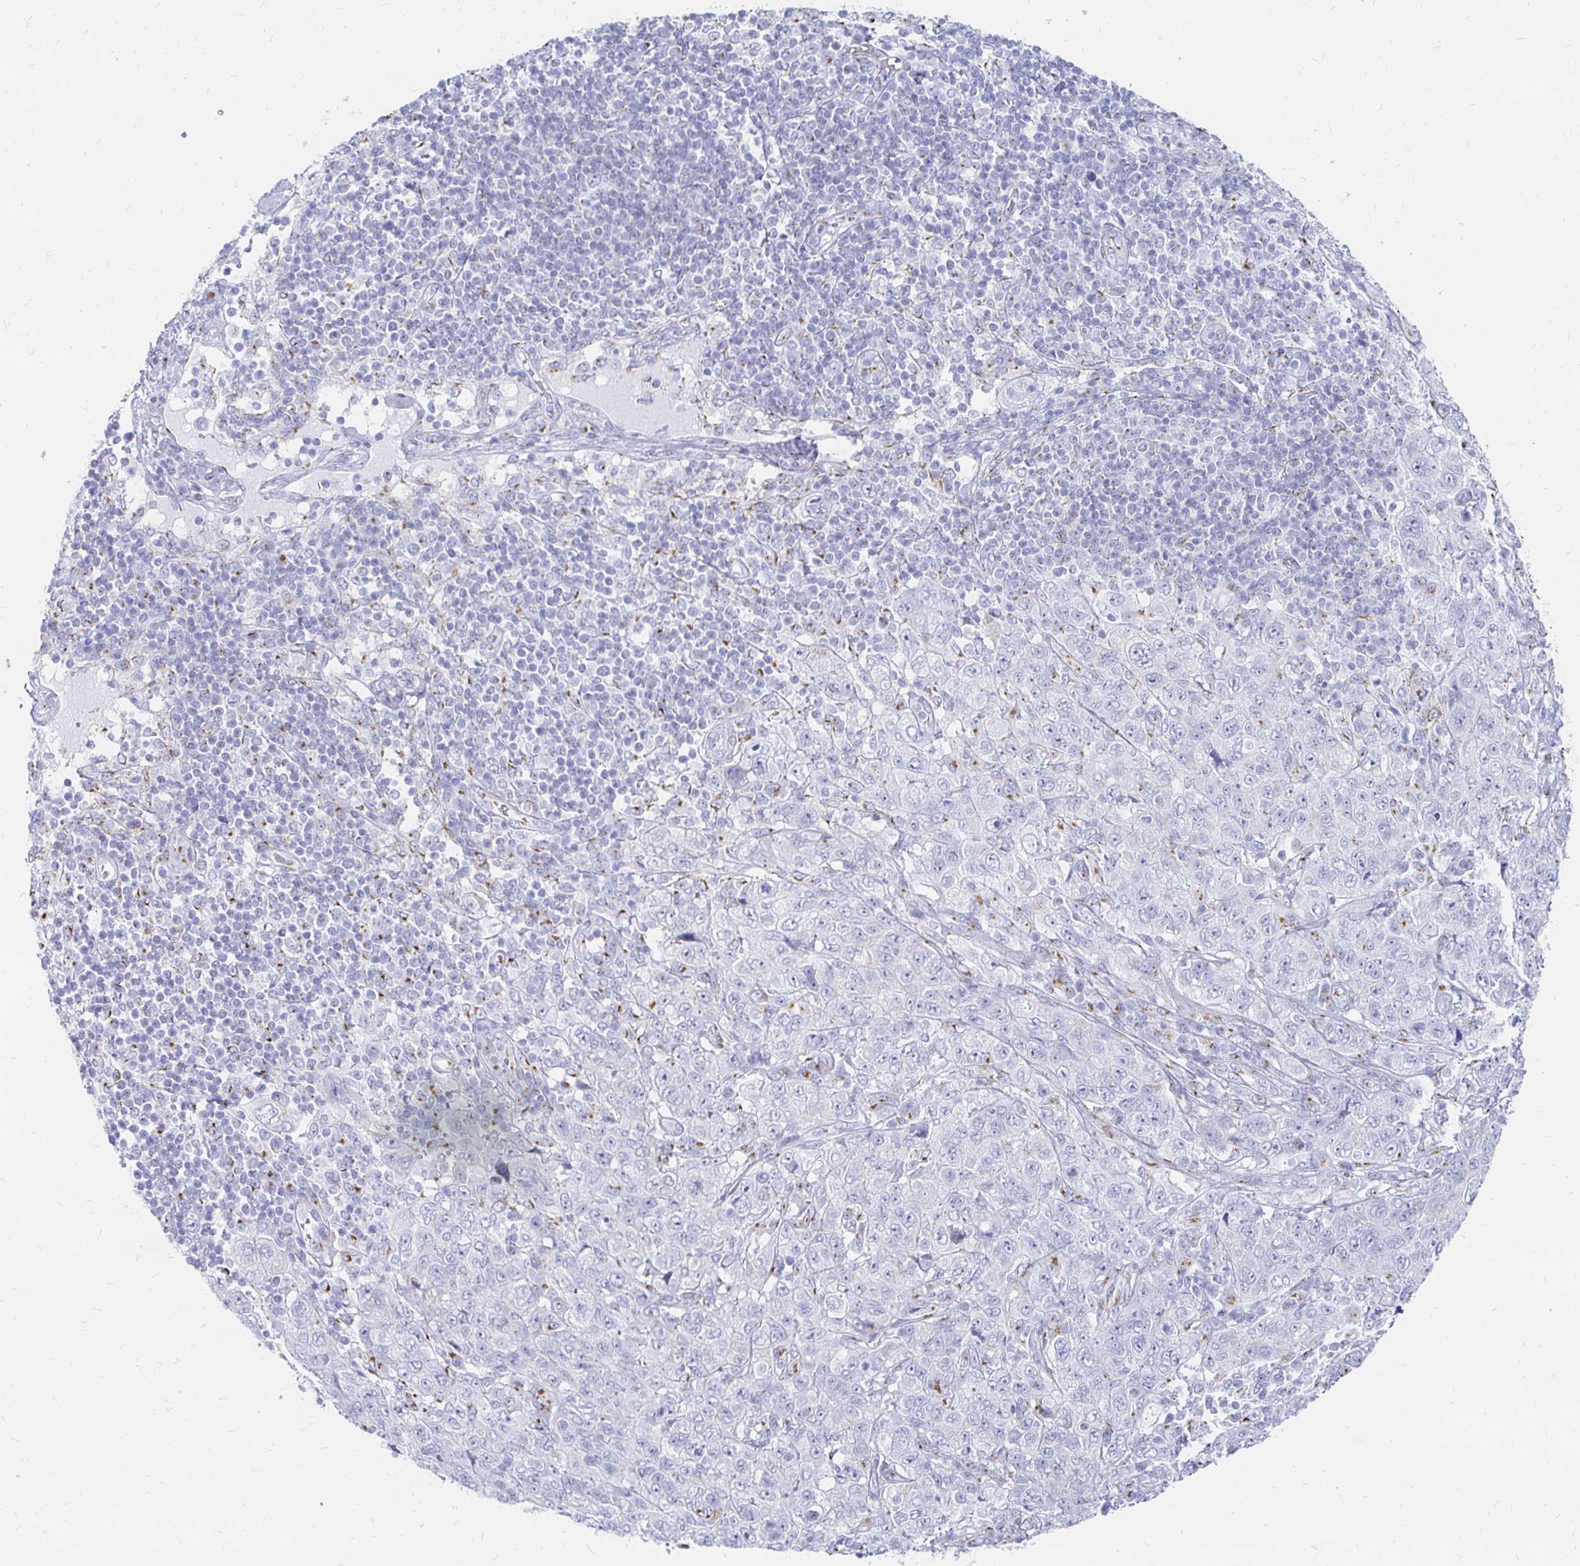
{"staining": {"intensity": "negative", "quantity": "none", "location": "none"}, "tissue": "pancreatic cancer", "cell_type": "Tumor cells", "image_type": "cancer", "snomed": [{"axis": "morphology", "description": "Adenocarcinoma, NOS"}, {"axis": "topography", "description": "Pancreas"}], "caption": "This is an IHC photomicrograph of human adenocarcinoma (pancreatic). There is no expression in tumor cells.", "gene": "PAGE4", "patient": {"sex": "male", "age": 68}}